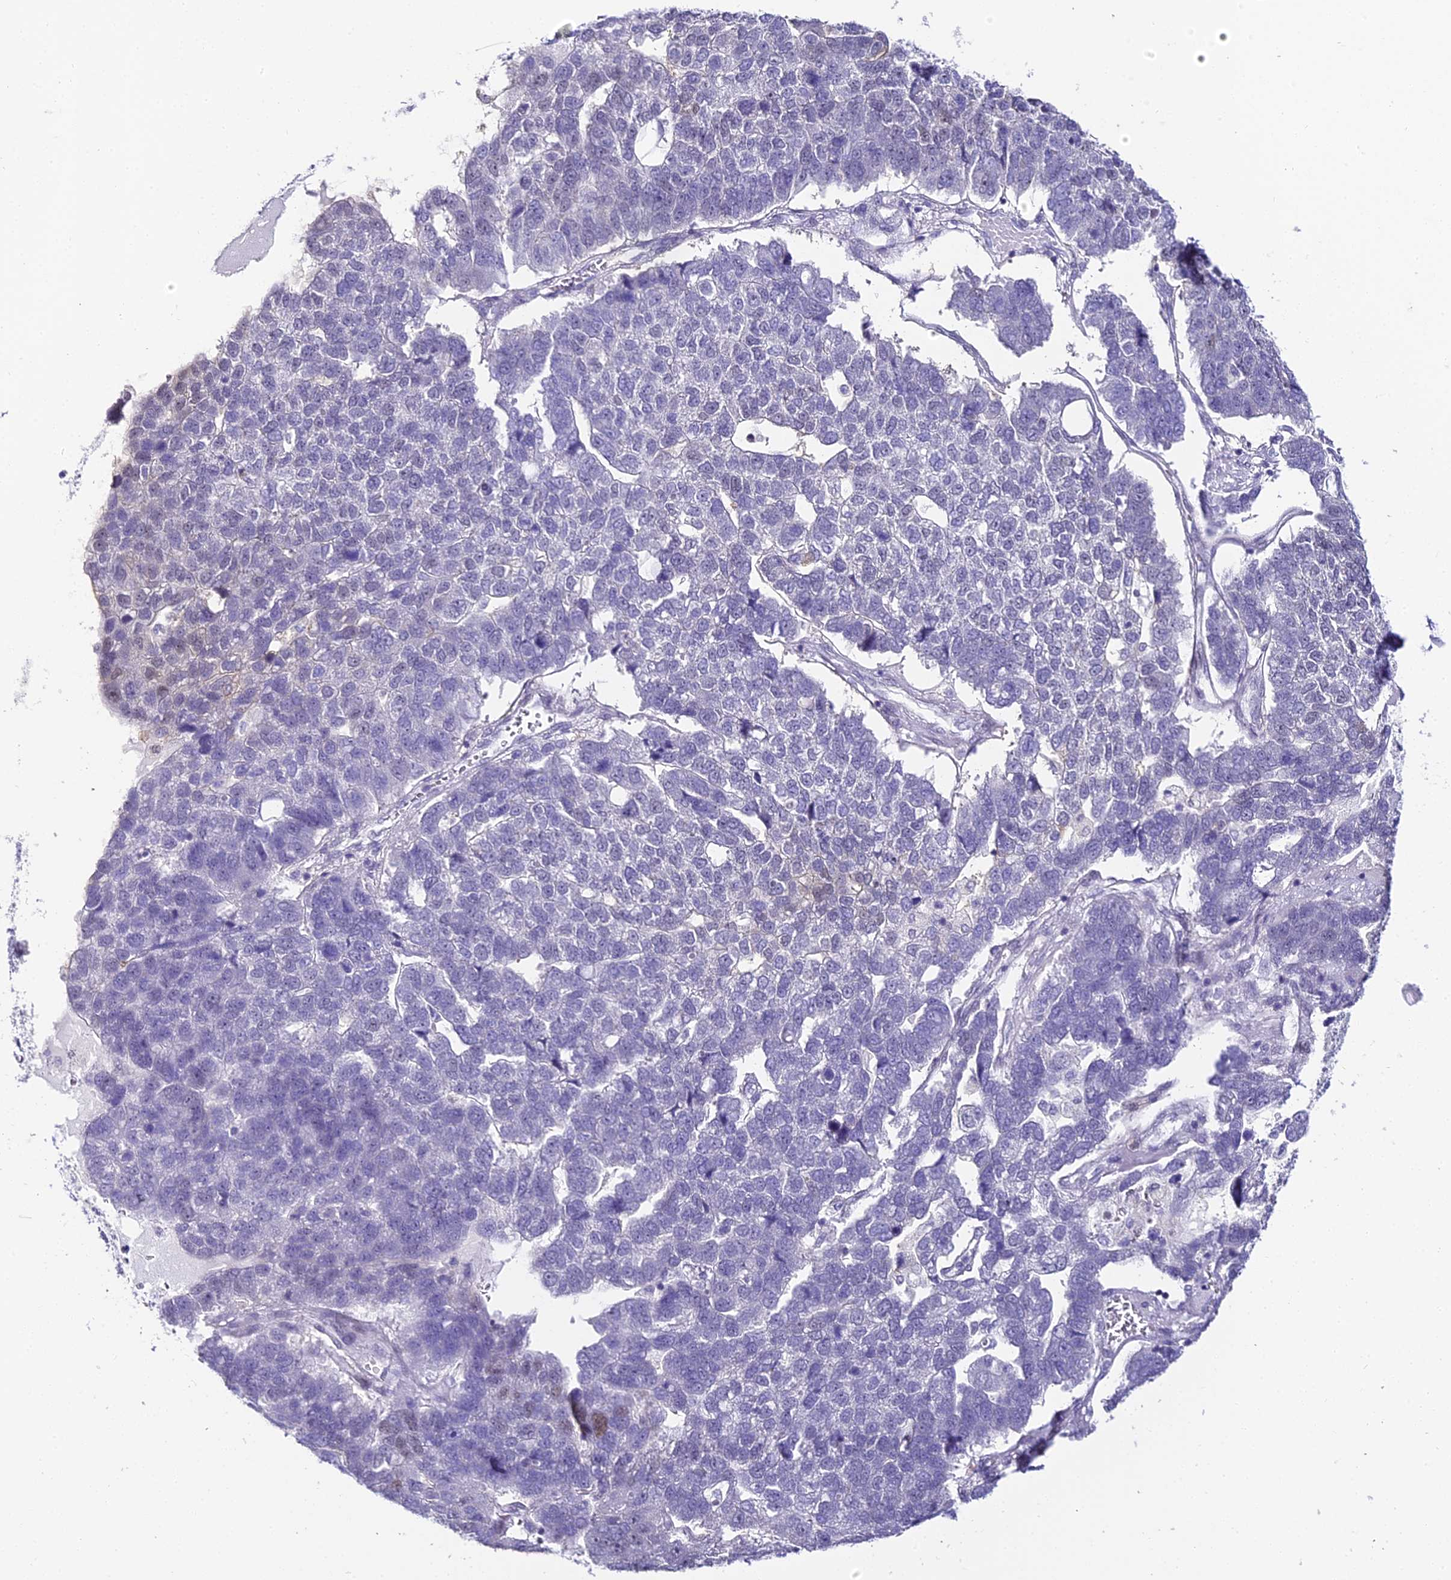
{"staining": {"intensity": "negative", "quantity": "none", "location": "none"}, "tissue": "pancreatic cancer", "cell_type": "Tumor cells", "image_type": "cancer", "snomed": [{"axis": "morphology", "description": "Adenocarcinoma, NOS"}, {"axis": "topography", "description": "Pancreas"}], "caption": "Micrograph shows no significant protein positivity in tumor cells of pancreatic adenocarcinoma.", "gene": "ABHD14A-ACY1", "patient": {"sex": "female", "age": 61}}